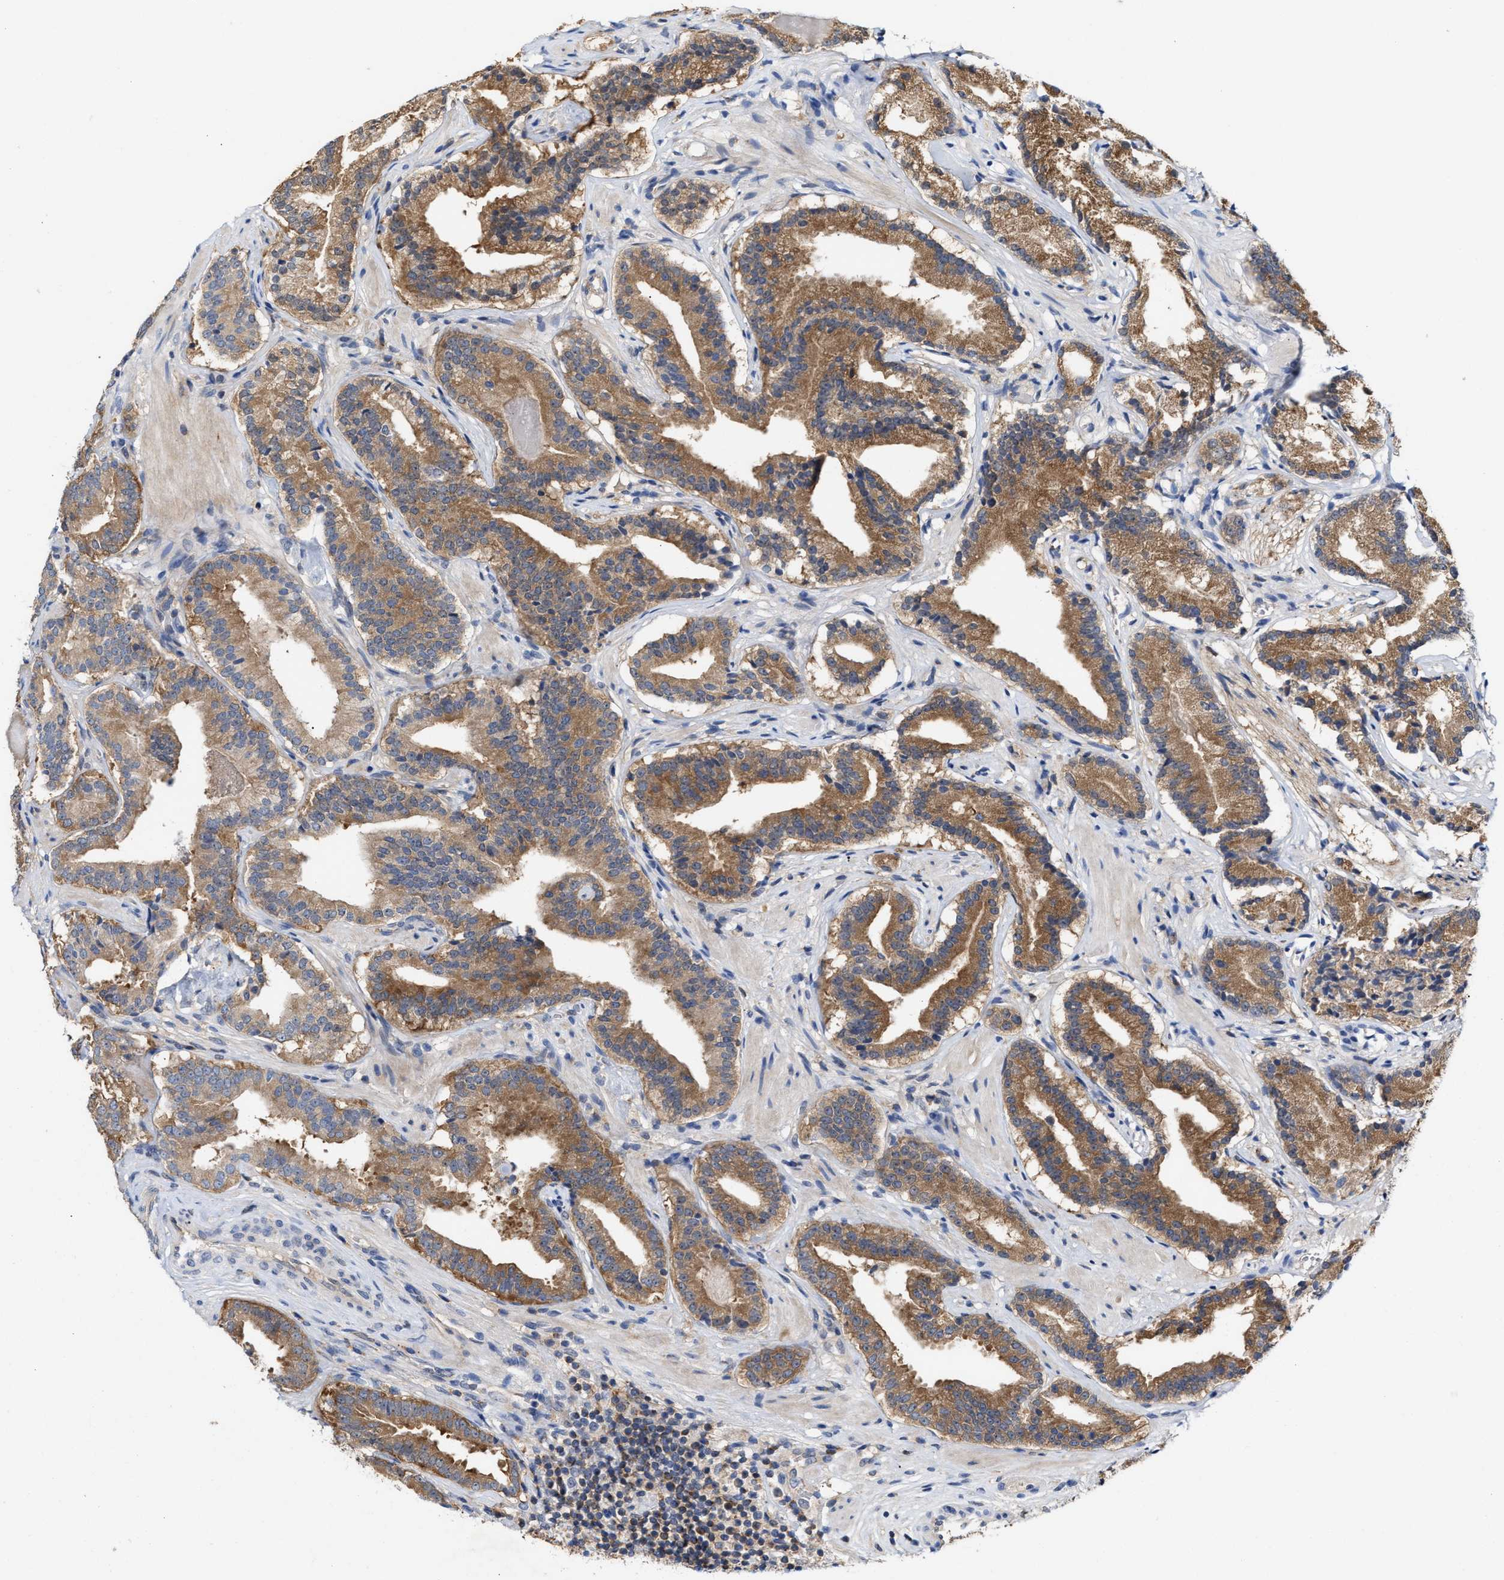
{"staining": {"intensity": "moderate", "quantity": ">75%", "location": "cytoplasmic/membranous"}, "tissue": "prostate cancer", "cell_type": "Tumor cells", "image_type": "cancer", "snomed": [{"axis": "morphology", "description": "Adenocarcinoma, Low grade"}, {"axis": "topography", "description": "Prostate"}], "caption": "About >75% of tumor cells in human prostate cancer exhibit moderate cytoplasmic/membranous protein positivity as visualized by brown immunohistochemical staining.", "gene": "BBLN", "patient": {"sex": "male", "age": 51}}